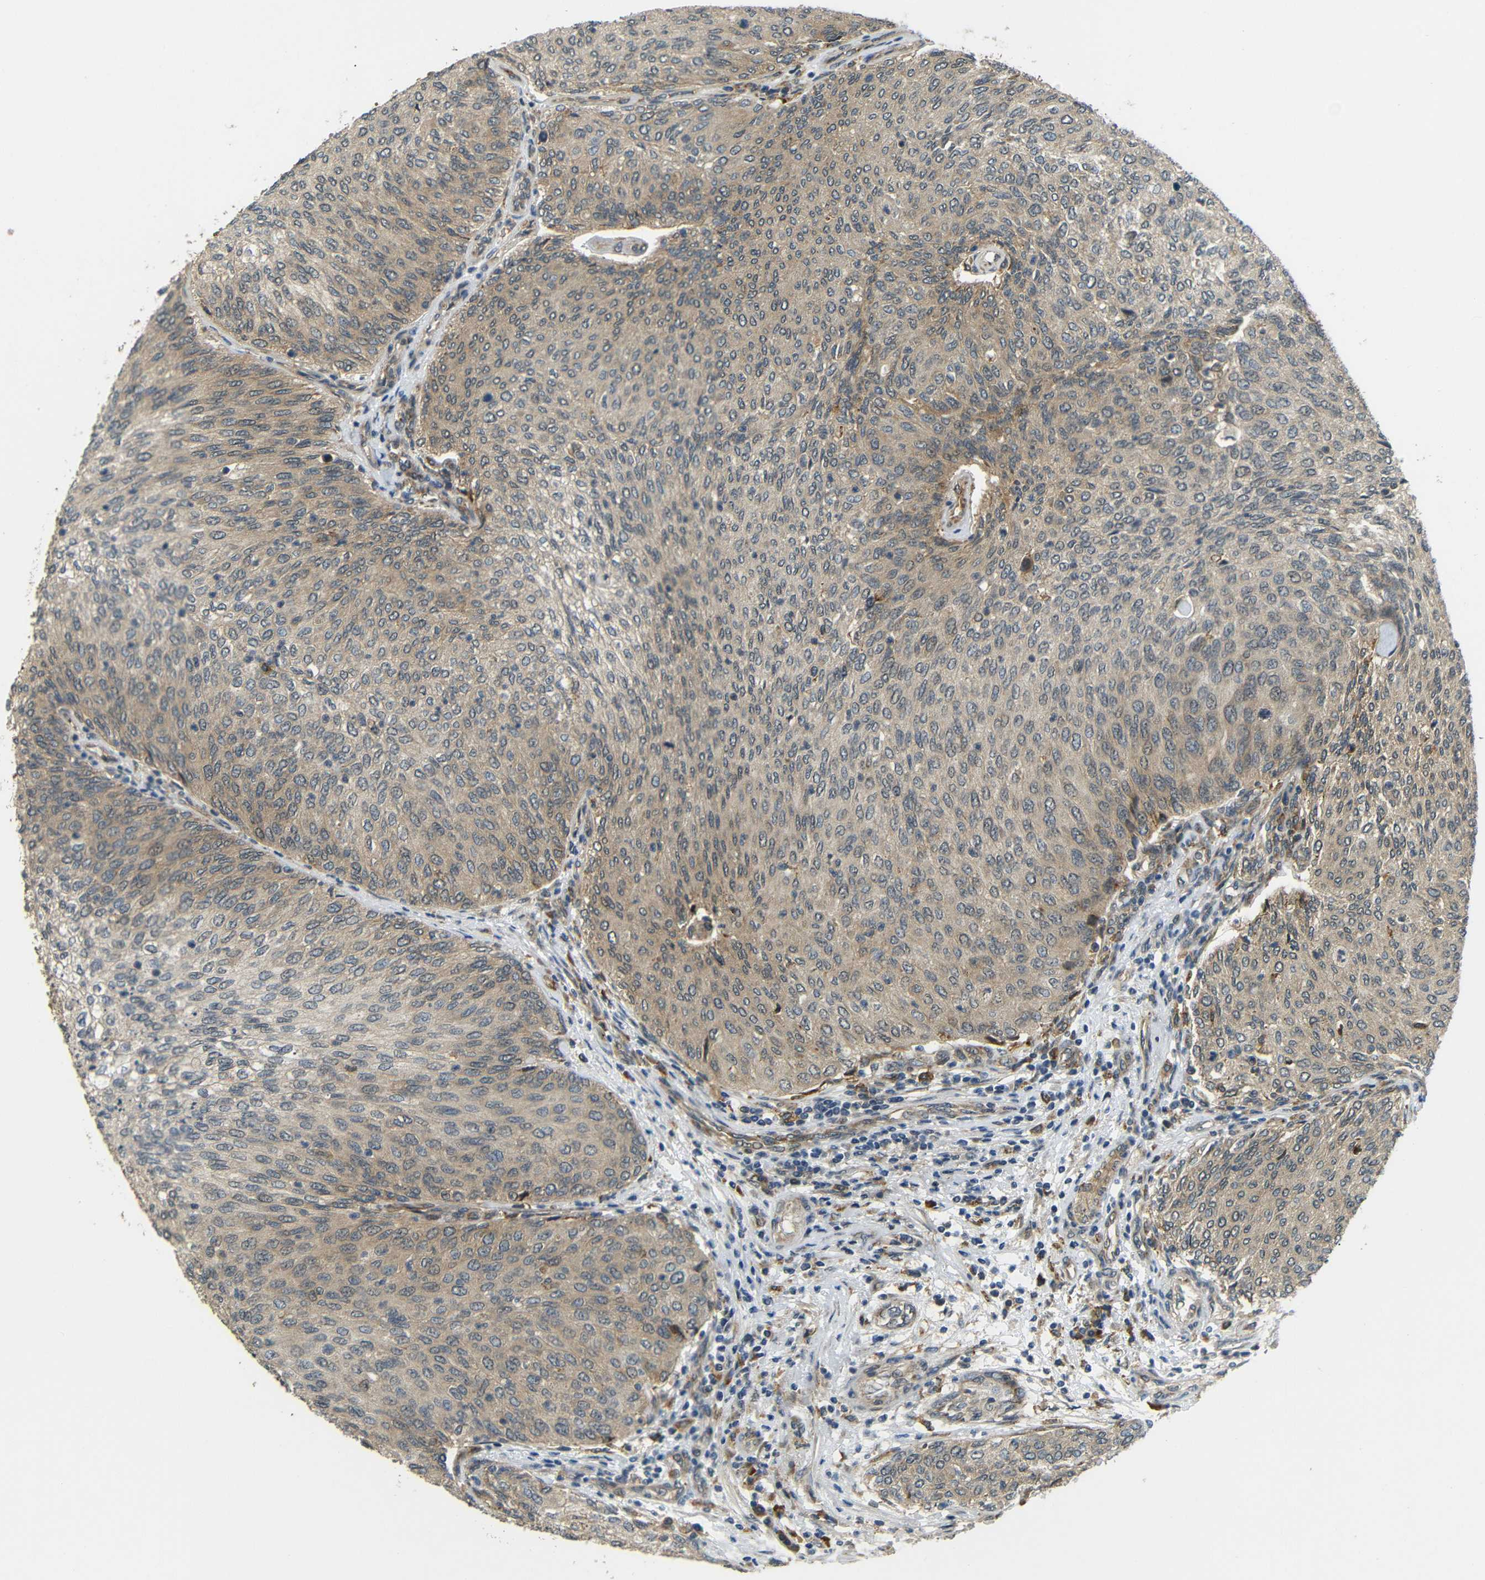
{"staining": {"intensity": "weak", "quantity": "25%-75%", "location": "cytoplasmic/membranous"}, "tissue": "urothelial cancer", "cell_type": "Tumor cells", "image_type": "cancer", "snomed": [{"axis": "morphology", "description": "Urothelial carcinoma, Low grade"}, {"axis": "topography", "description": "Urinary bladder"}], "caption": "An image showing weak cytoplasmic/membranous staining in approximately 25%-75% of tumor cells in urothelial cancer, as visualized by brown immunohistochemical staining.", "gene": "EPHB2", "patient": {"sex": "female", "age": 79}}